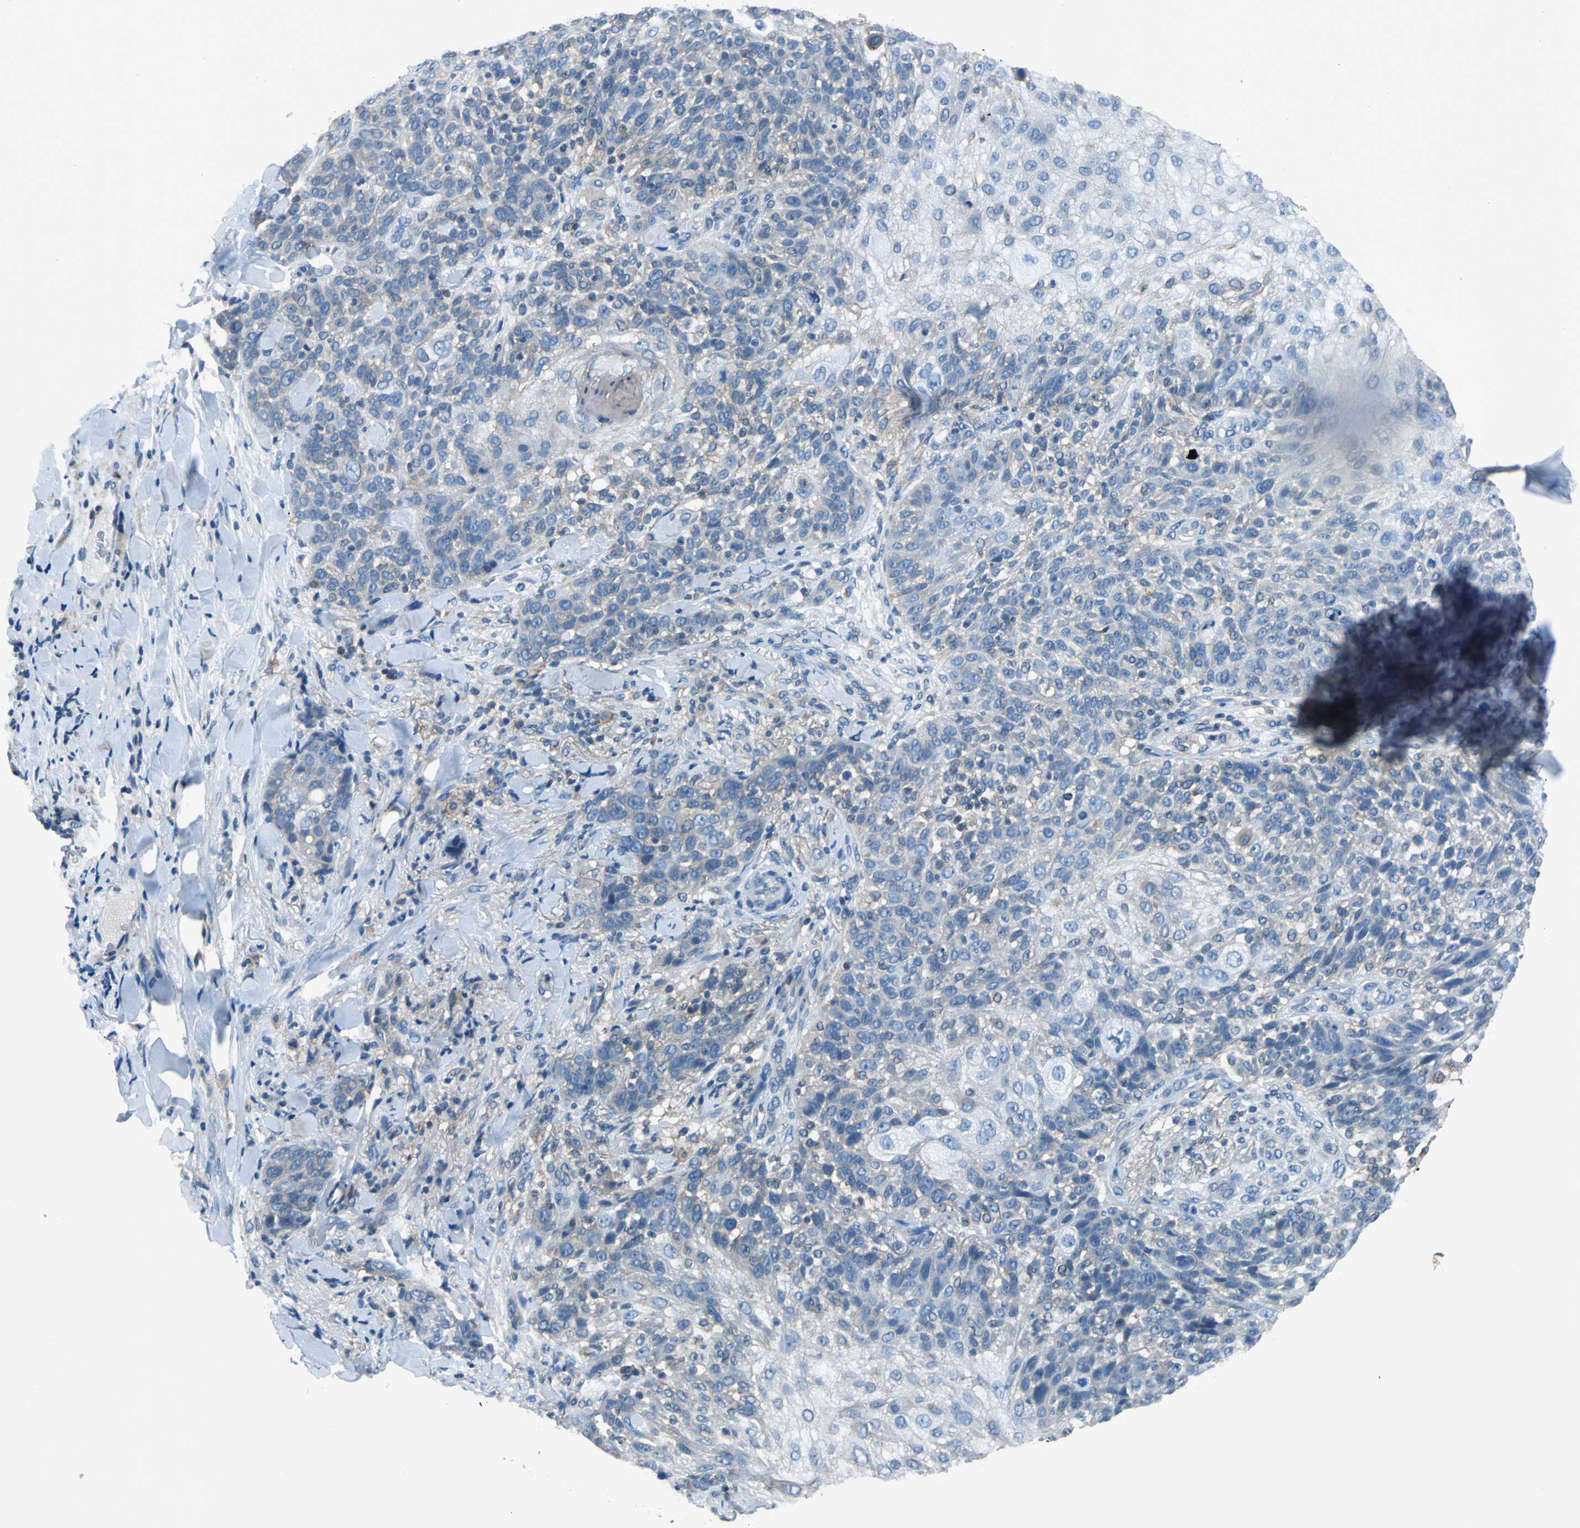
{"staining": {"intensity": "weak", "quantity": "<25%", "location": "cytoplasmic/membranous"}, "tissue": "skin cancer", "cell_type": "Tumor cells", "image_type": "cancer", "snomed": [{"axis": "morphology", "description": "Normal tissue, NOS"}, {"axis": "morphology", "description": "Squamous cell carcinoma, NOS"}, {"axis": "topography", "description": "Skin"}], "caption": "DAB (3,3'-diaminobenzidine) immunohistochemical staining of human skin cancer (squamous cell carcinoma) demonstrates no significant staining in tumor cells.", "gene": "PRKCA", "patient": {"sex": "female", "age": 83}}